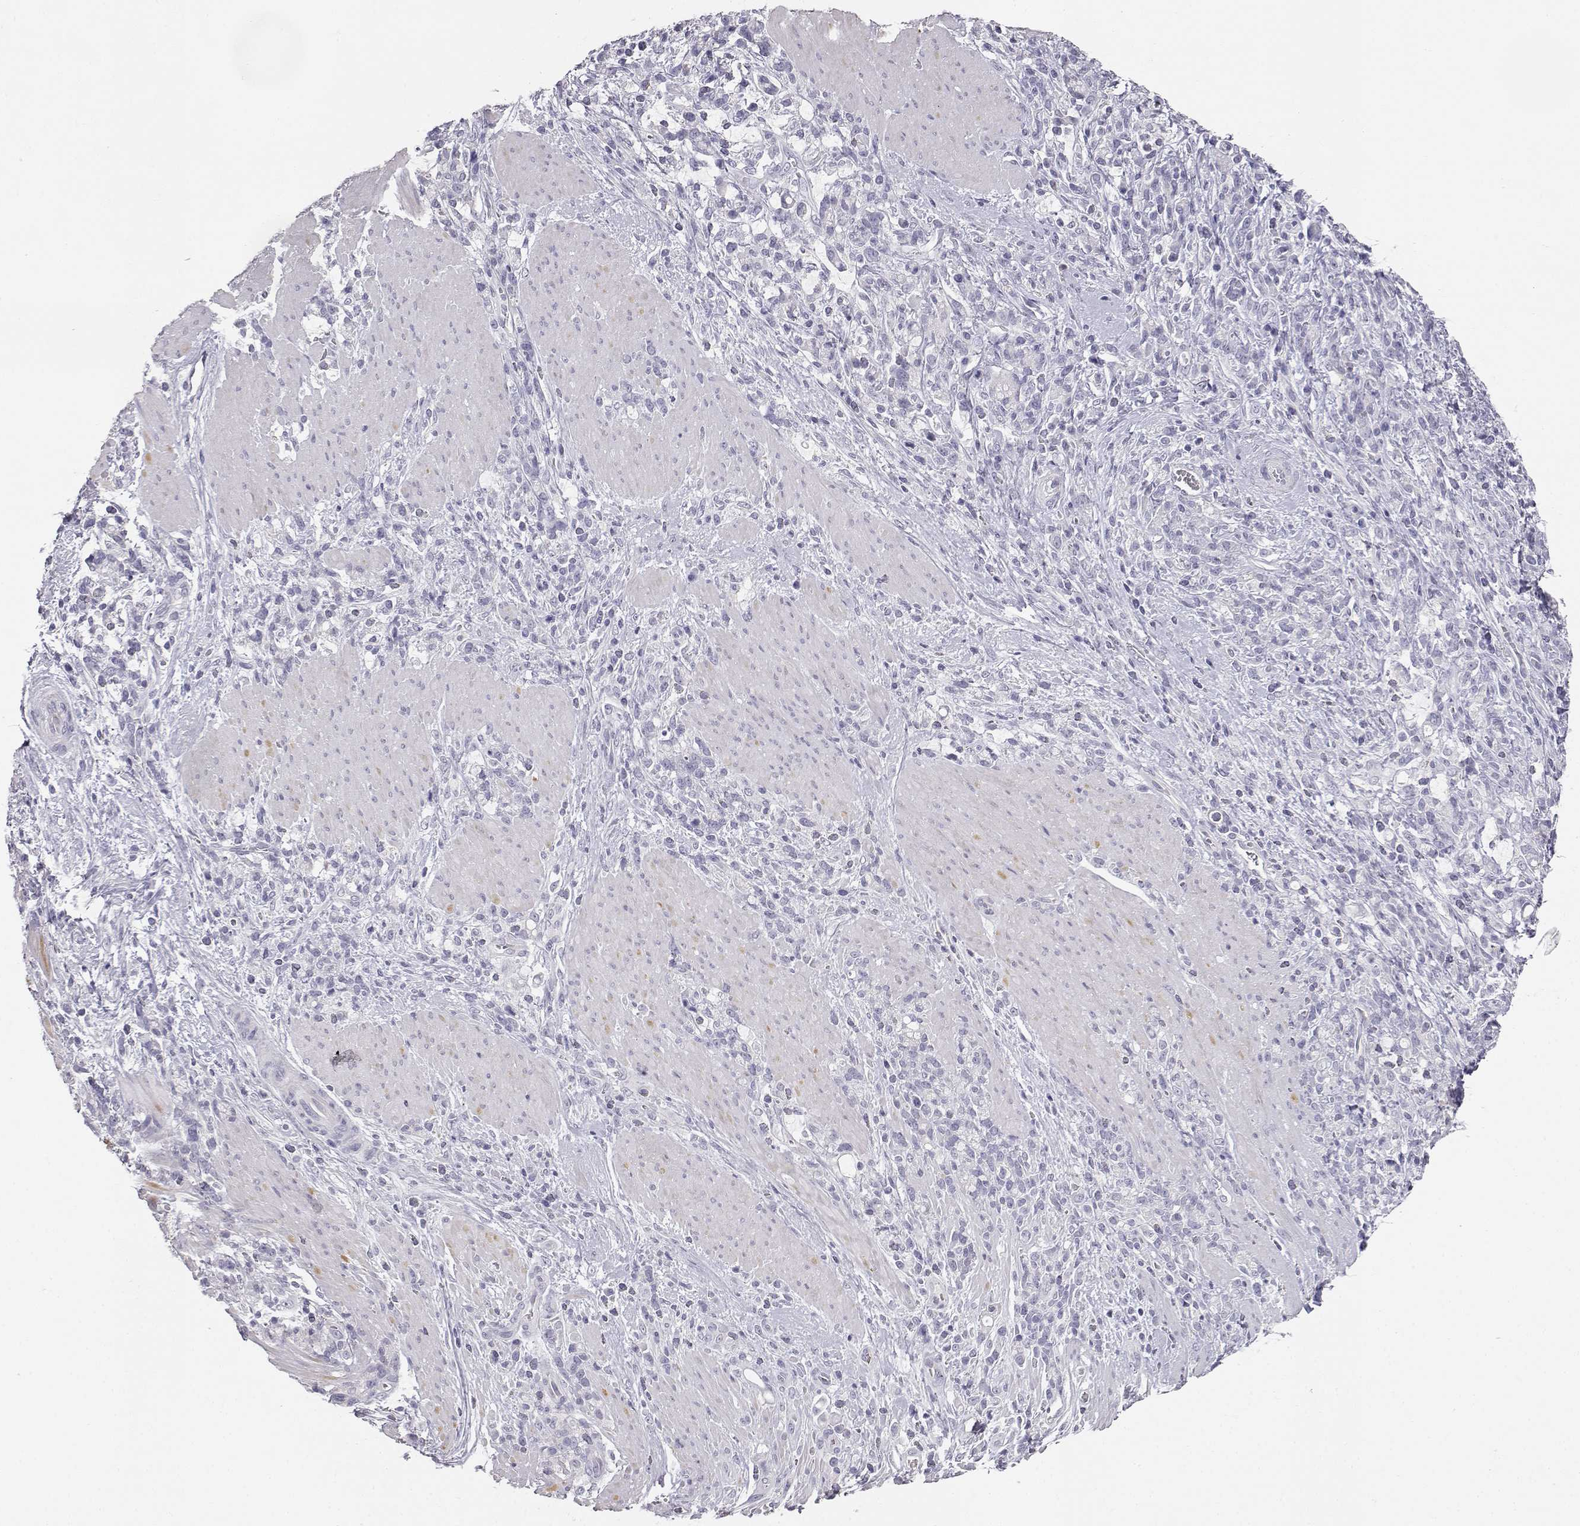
{"staining": {"intensity": "negative", "quantity": "none", "location": "none"}, "tissue": "stomach cancer", "cell_type": "Tumor cells", "image_type": "cancer", "snomed": [{"axis": "morphology", "description": "Adenocarcinoma, NOS"}, {"axis": "topography", "description": "Stomach"}], "caption": "Stomach adenocarcinoma was stained to show a protein in brown. There is no significant expression in tumor cells. (Stains: DAB immunohistochemistry with hematoxylin counter stain, Microscopy: brightfield microscopy at high magnification).", "gene": "MYCBPAP", "patient": {"sex": "female", "age": 57}}